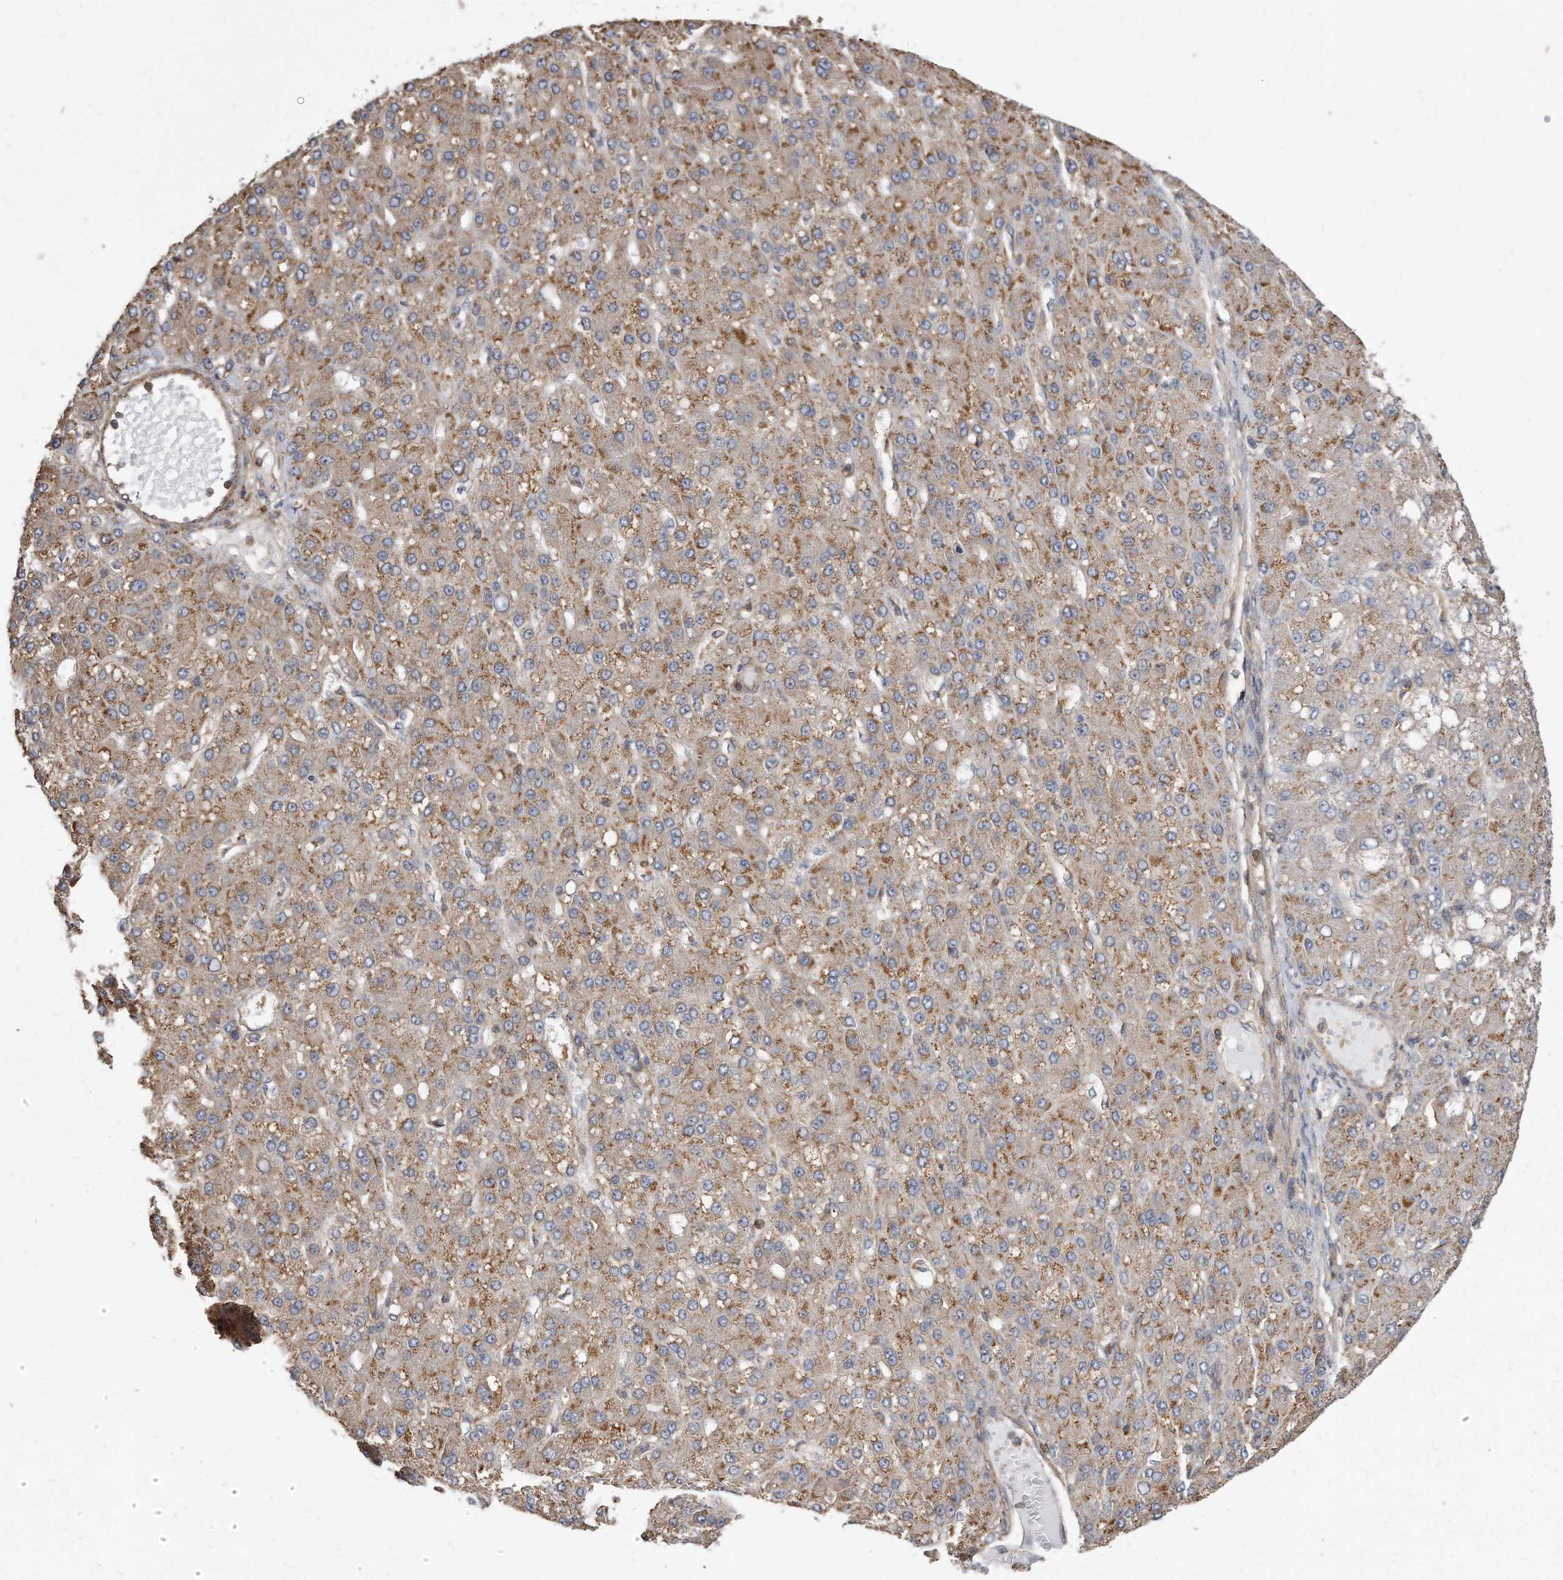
{"staining": {"intensity": "moderate", "quantity": "25%-75%", "location": "cytoplasmic/membranous"}, "tissue": "liver cancer", "cell_type": "Tumor cells", "image_type": "cancer", "snomed": [{"axis": "morphology", "description": "Carcinoma, Hepatocellular, NOS"}, {"axis": "topography", "description": "Liver"}], "caption": "DAB (3,3'-diaminobenzidine) immunohistochemical staining of liver cancer exhibits moderate cytoplasmic/membranous protein staining in about 25%-75% of tumor cells.", "gene": "TCP1", "patient": {"sex": "male", "age": 67}}